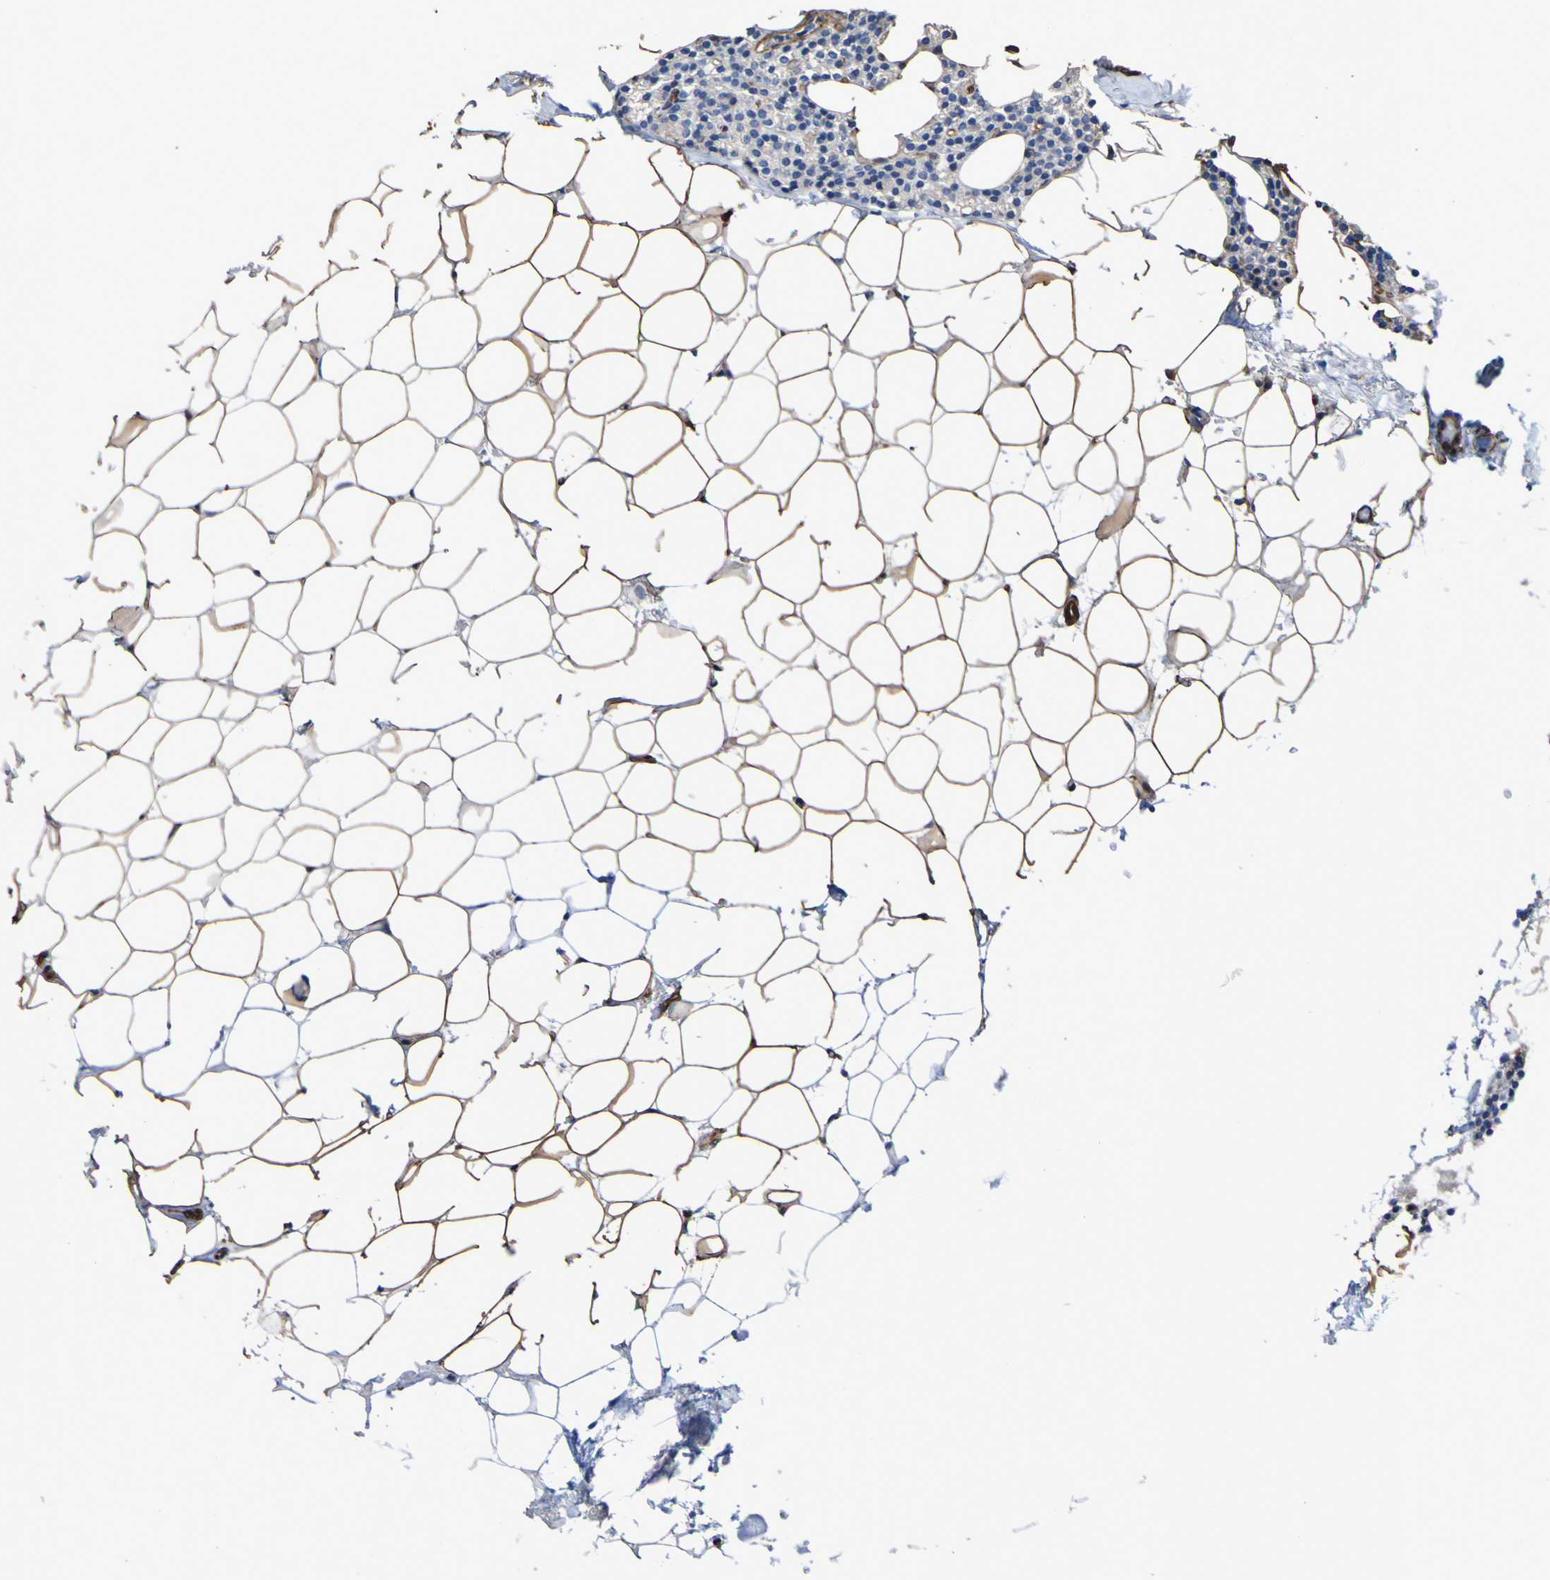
{"staining": {"intensity": "weak", "quantity": ">75%", "location": "cytoplasmic/membranous"}, "tissue": "parathyroid gland", "cell_type": "Glandular cells", "image_type": "normal", "snomed": [{"axis": "morphology", "description": "Normal tissue, NOS"}, {"axis": "morphology", "description": "Adenoma, NOS"}, {"axis": "topography", "description": "Parathyroid gland"}], "caption": "Protein staining of unremarkable parathyroid gland shows weak cytoplasmic/membranous positivity in approximately >75% of glandular cells.", "gene": "ELMOD3", "patient": {"sex": "female", "age": 51}}